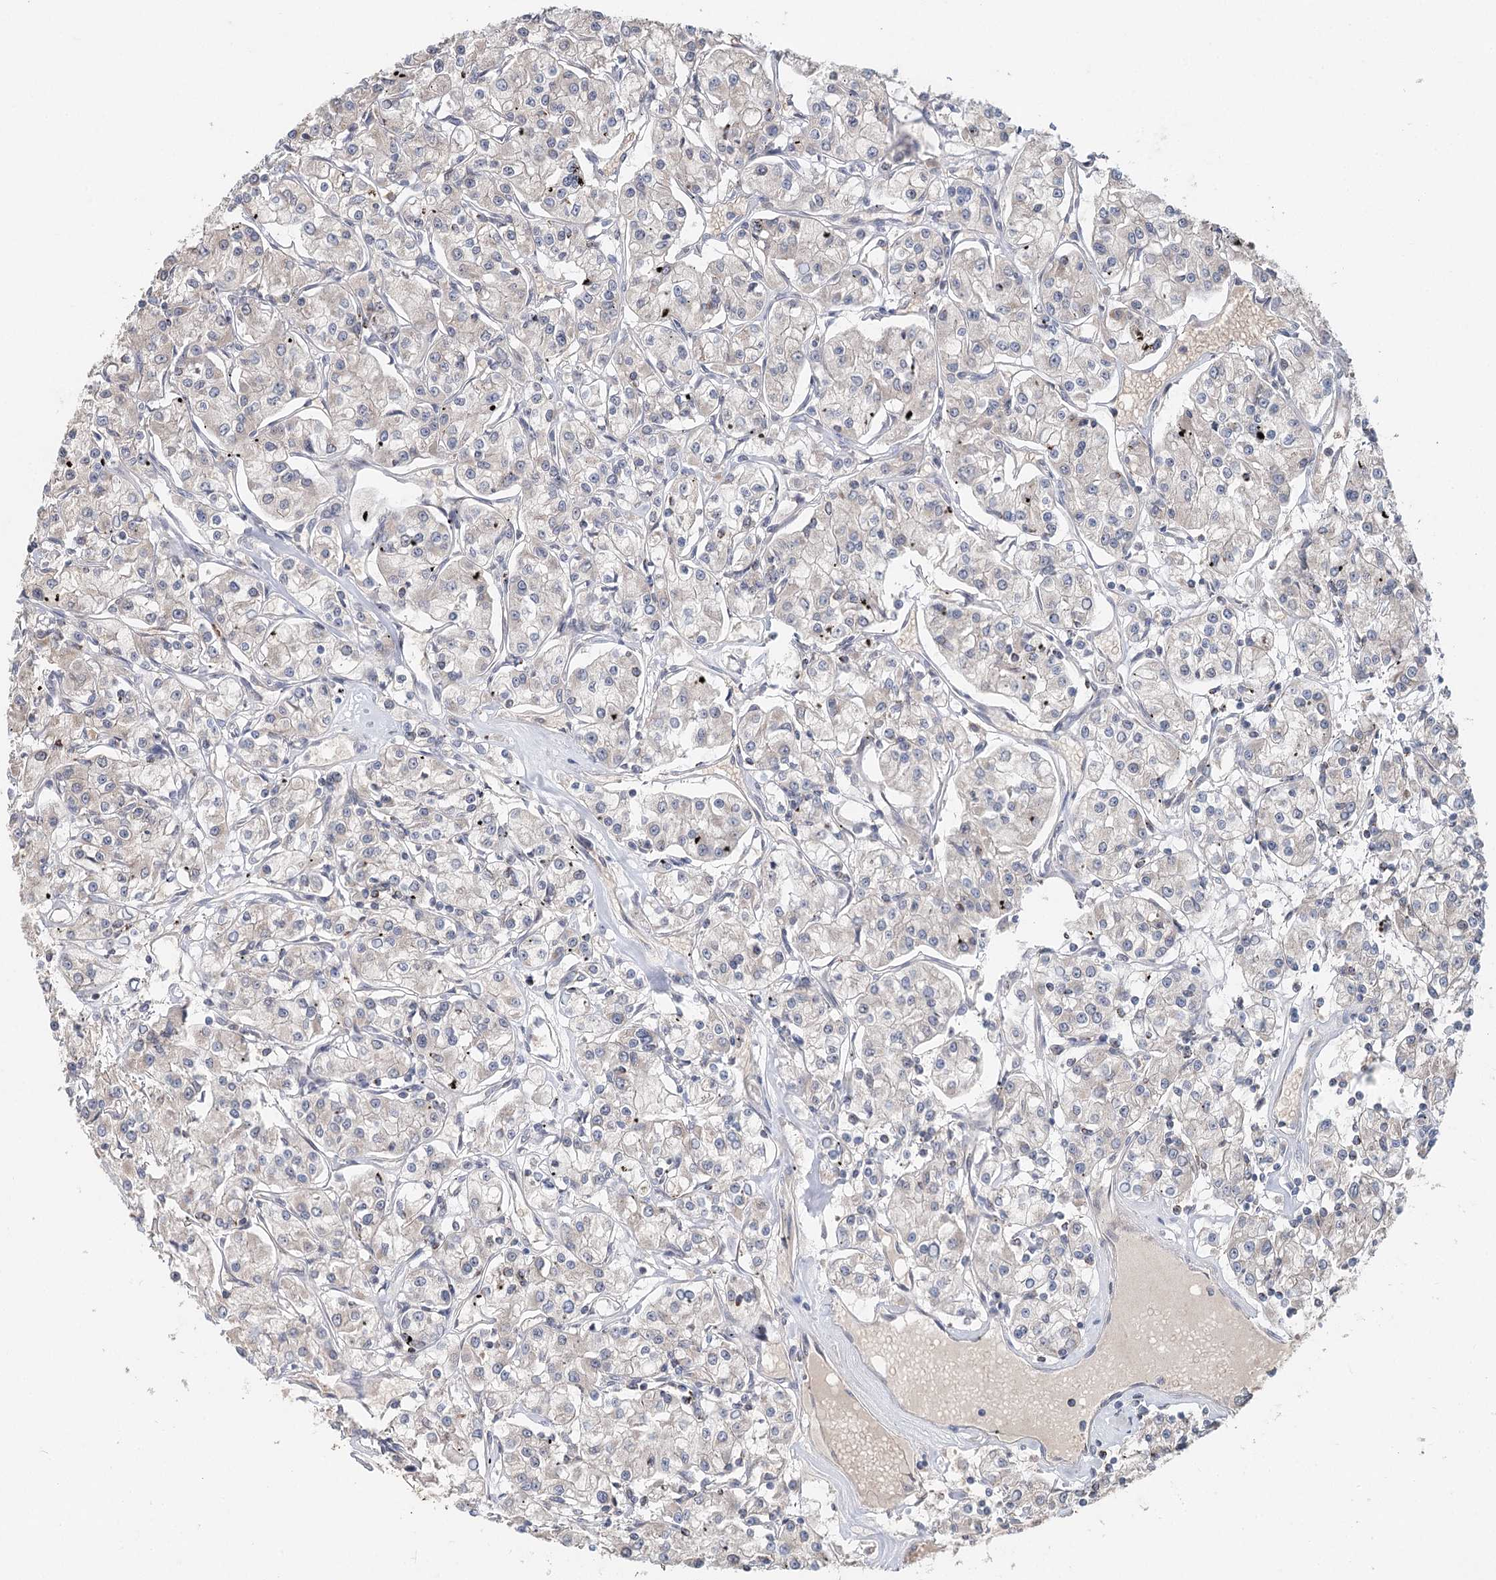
{"staining": {"intensity": "negative", "quantity": "none", "location": "none"}, "tissue": "renal cancer", "cell_type": "Tumor cells", "image_type": "cancer", "snomed": [{"axis": "morphology", "description": "Adenocarcinoma, NOS"}, {"axis": "topography", "description": "Kidney"}], "caption": "Renal adenocarcinoma was stained to show a protein in brown. There is no significant expression in tumor cells. (Brightfield microscopy of DAB (3,3'-diaminobenzidine) immunohistochemistry at high magnification).", "gene": "FBXO7", "patient": {"sex": "female", "age": 59}}